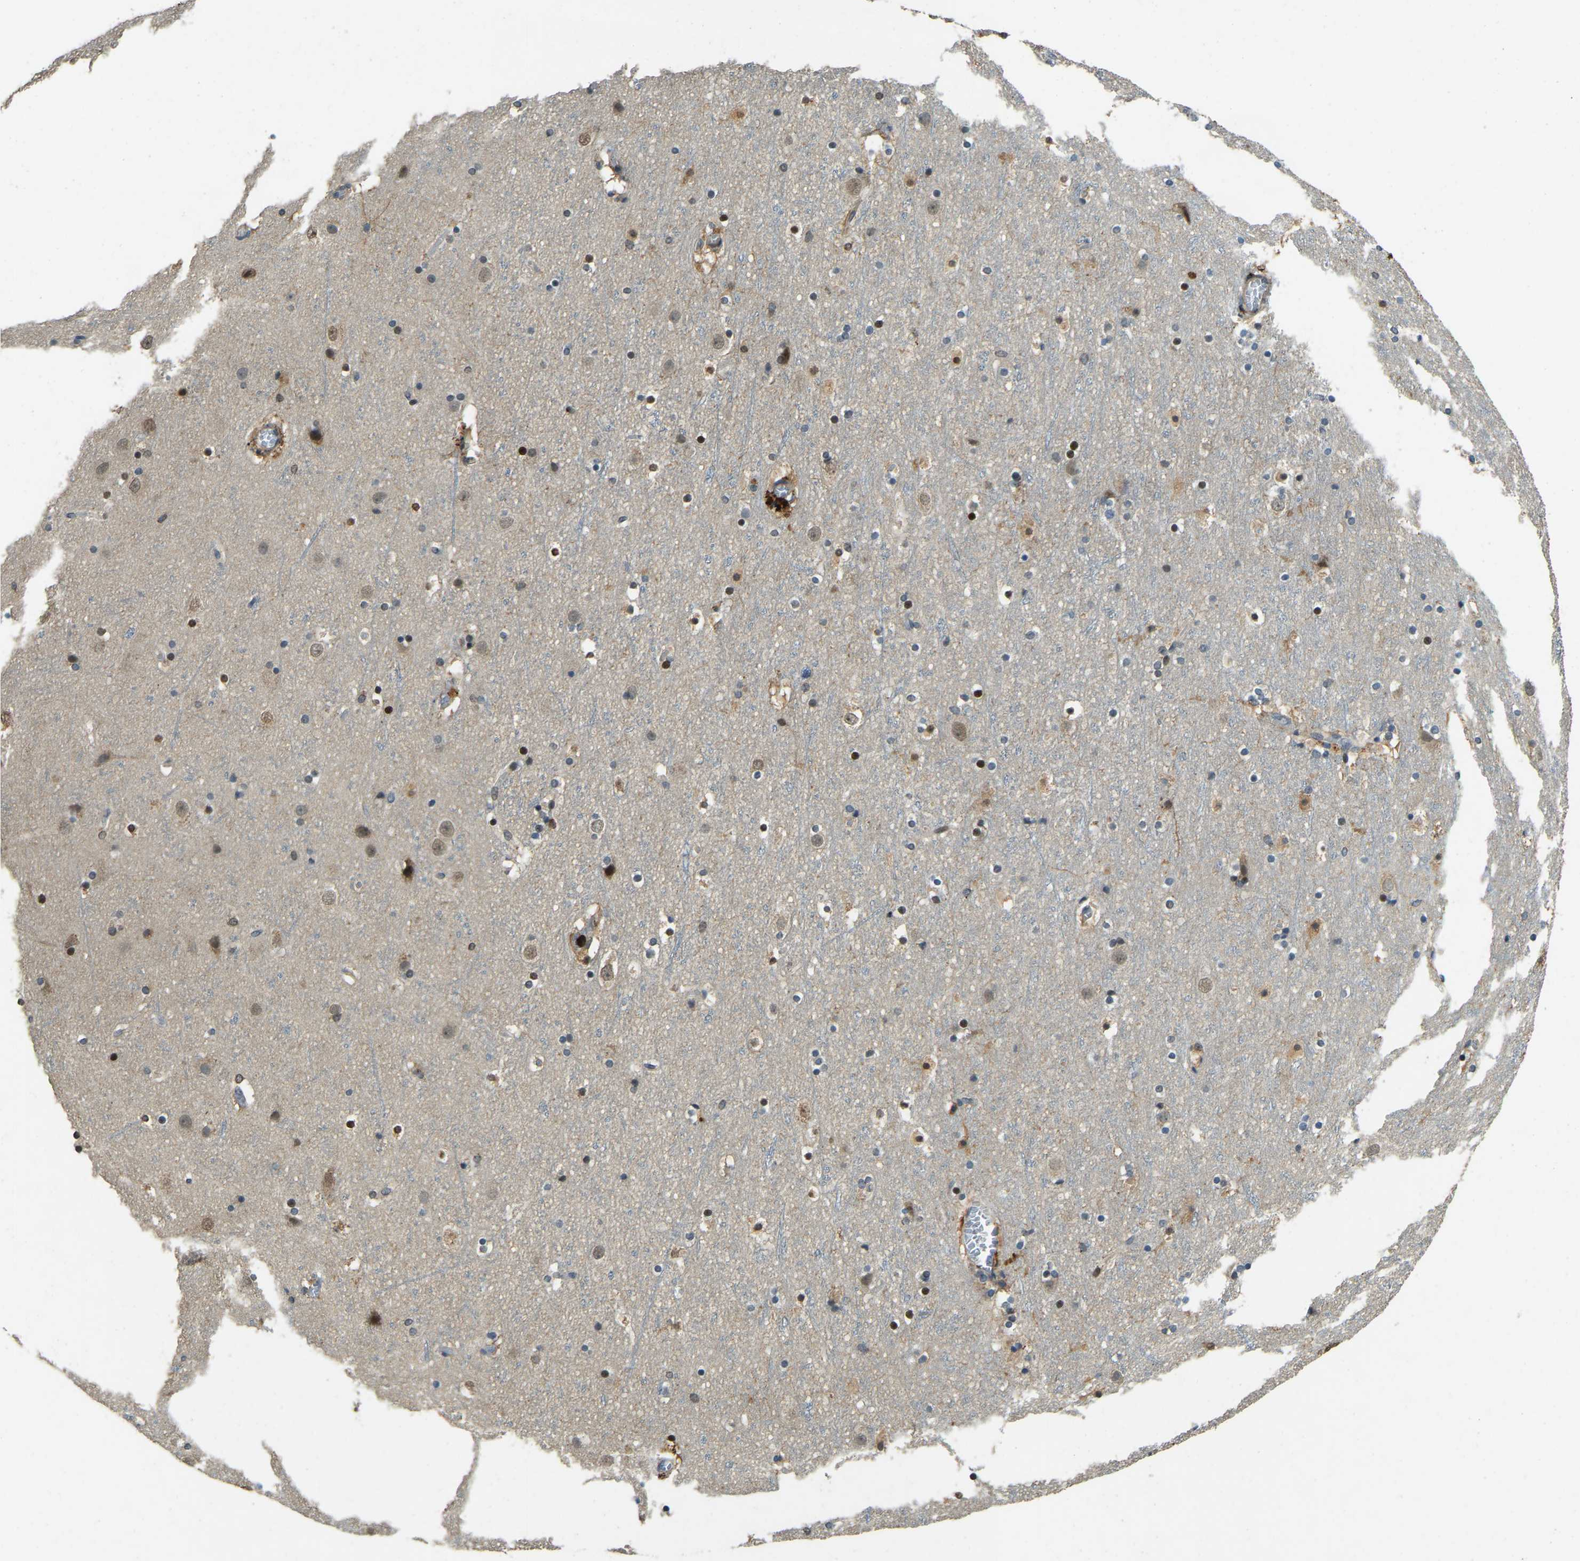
{"staining": {"intensity": "weak", "quantity": "25%-75%", "location": "cytoplasmic/membranous"}, "tissue": "cerebral cortex", "cell_type": "Endothelial cells", "image_type": "normal", "snomed": [{"axis": "morphology", "description": "Normal tissue, NOS"}, {"axis": "topography", "description": "Cerebral cortex"}], "caption": "An immunohistochemistry (IHC) histopathology image of normal tissue is shown. Protein staining in brown highlights weak cytoplasmic/membranous positivity in cerebral cortex within endothelial cells.", "gene": "ATP8B1", "patient": {"sex": "male", "age": 45}}